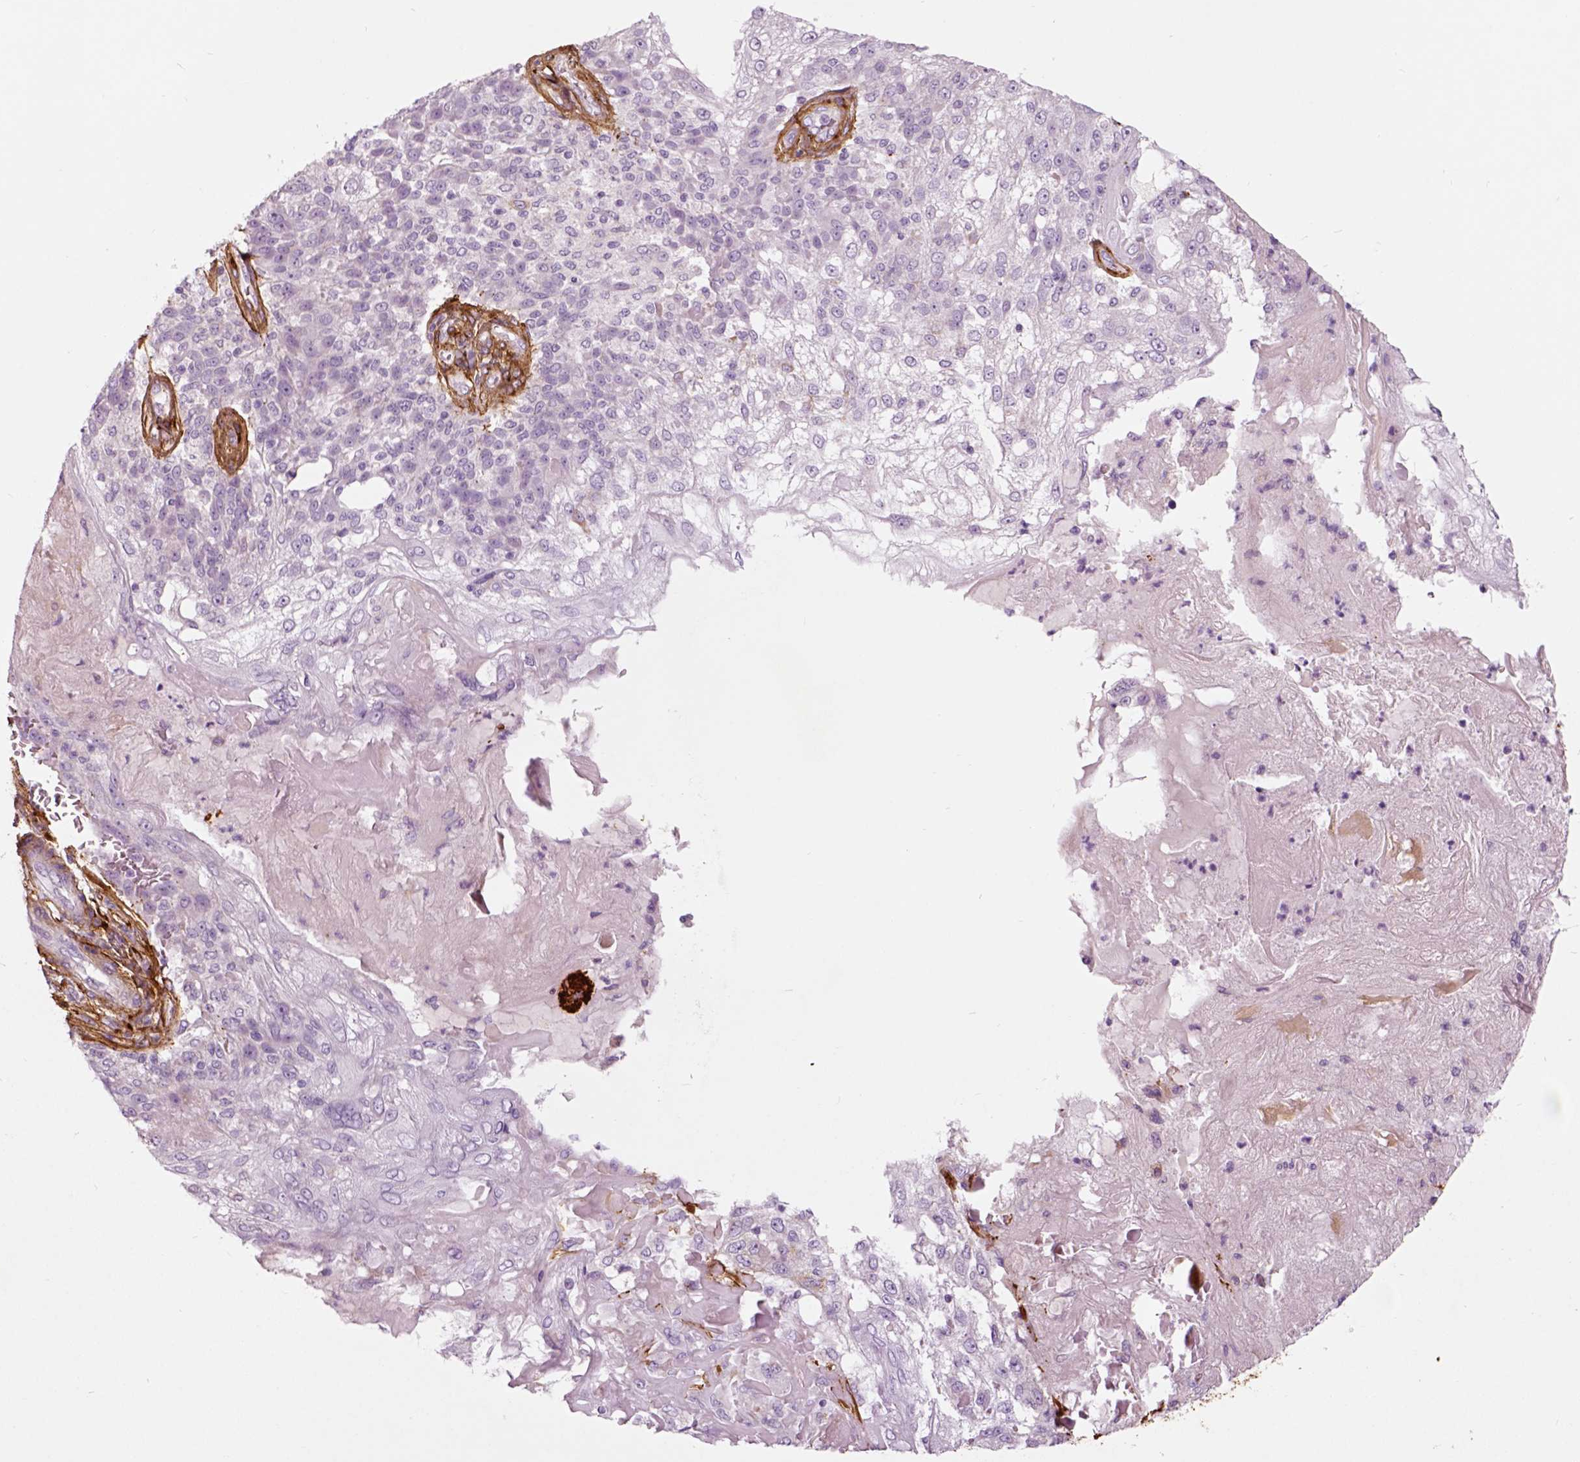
{"staining": {"intensity": "negative", "quantity": "none", "location": "none"}, "tissue": "skin cancer", "cell_type": "Tumor cells", "image_type": "cancer", "snomed": [{"axis": "morphology", "description": "Normal tissue, NOS"}, {"axis": "morphology", "description": "Squamous cell carcinoma, NOS"}, {"axis": "topography", "description": "Skin"}], "caption": "DAB (3,3'-diaminobenzidine) immunohistochemical staining of human skin squamous cell carcinoma displays no significant staining in tumor cells.", "gene": "COL6A2", "patient": {"sex": "female", "age": 83}}